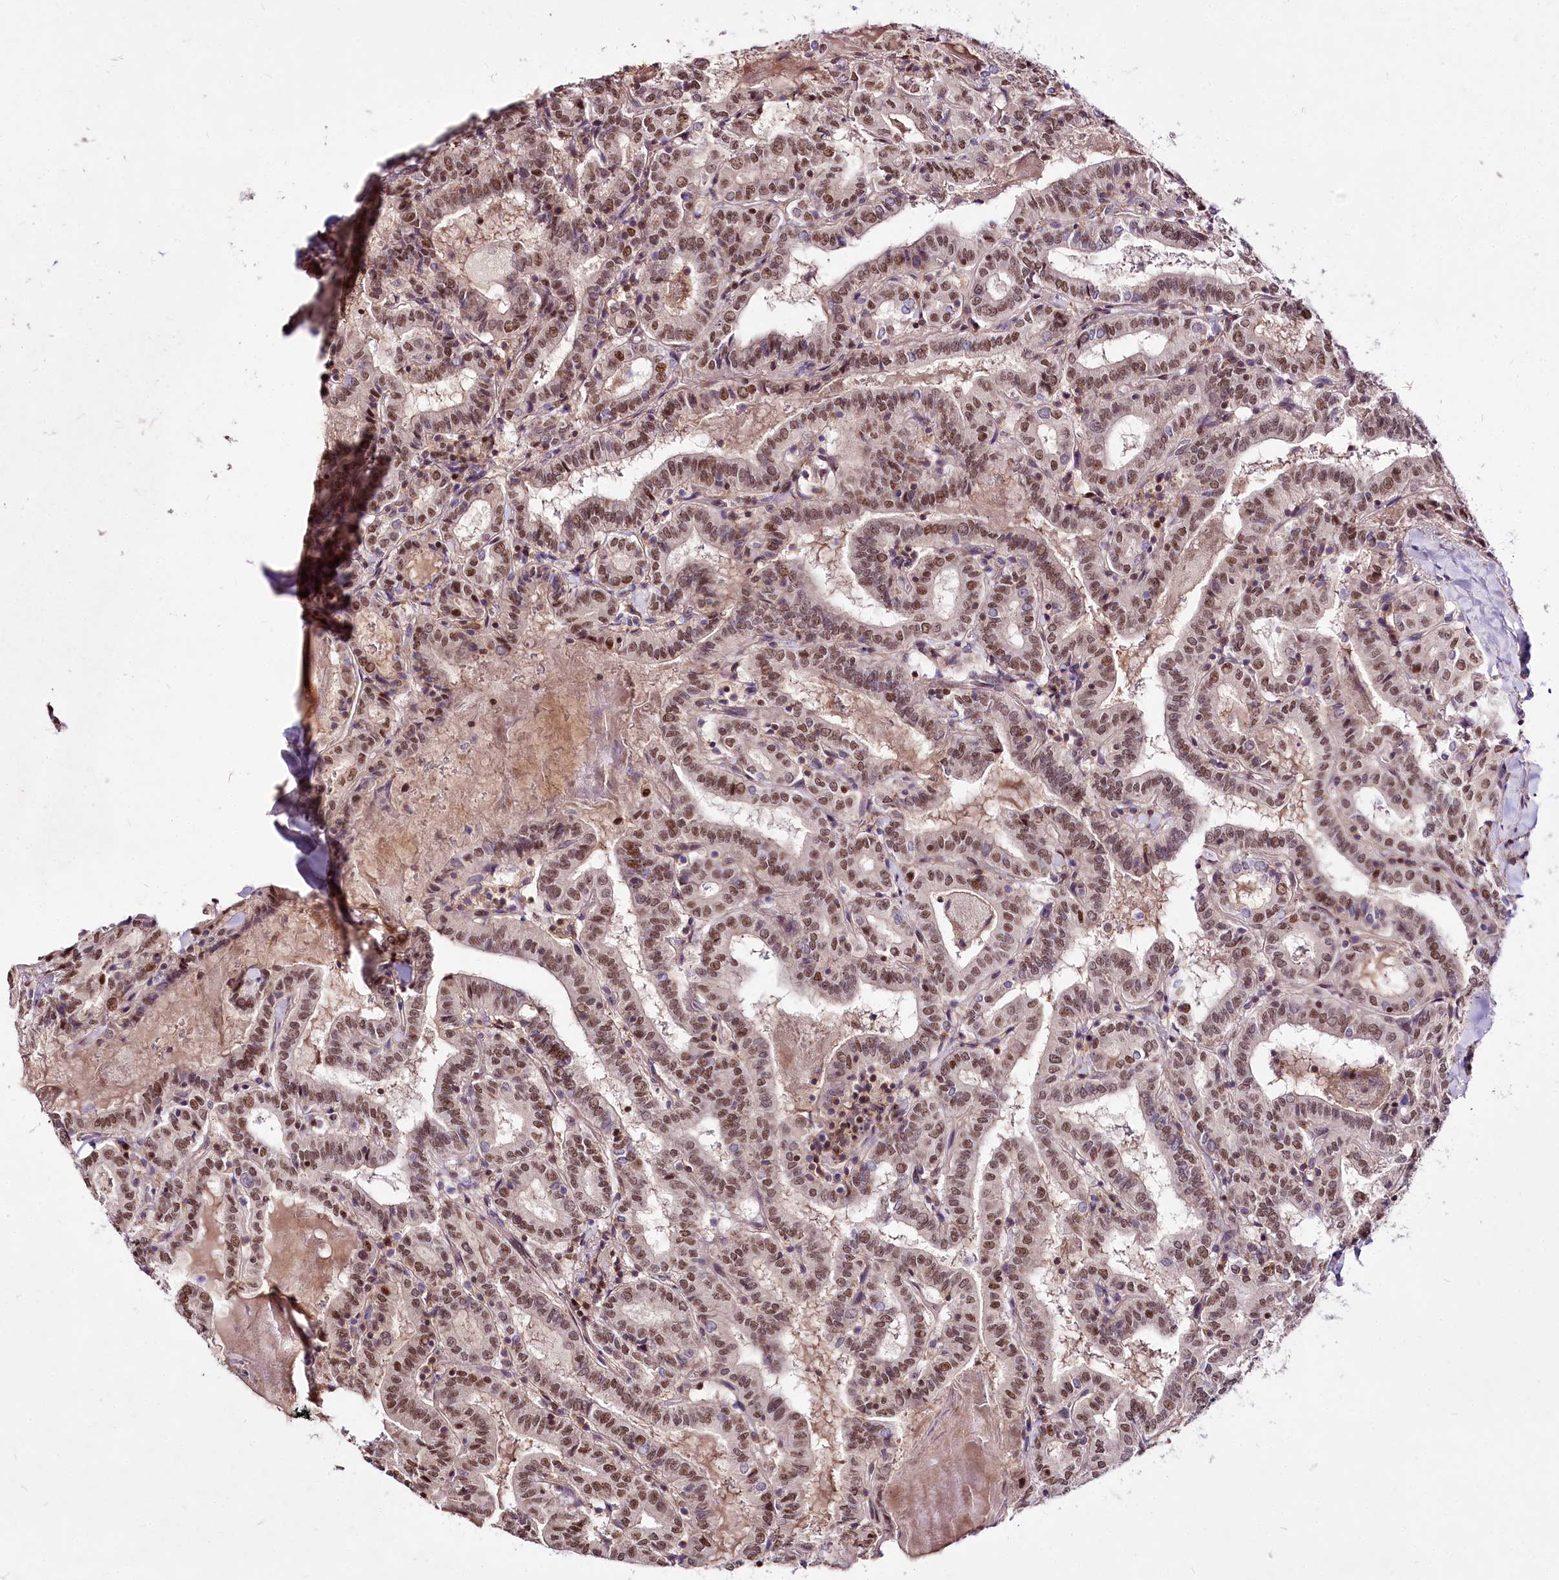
{"staining": {"intensity": "moderate", "quantity": ">75%", "location": "nuclear"}, "tissue": "thyroid cancer", "cell_type": "Tumor cells", "image_type": "cancer", "snomed": [{"axis": "morphology", "description": "Papillary adenocarcinoma, NOS"}, {"axis": "topography", "description": "Thyroid gland"}], "caption": "Thyroid cancer was stained to show a protein in brown. There is medium levels of moderate nuclear expression in approximately >75% of tumor cells. The staining was performed using DAB (3,3'-diaminobenzidine) to visualize the protein expression in brown, while the nuclei were stained in blue with hematoxylin (Magnification: 20x).", "gene": "POLA2", "patient": {"sex": "female", "age": 72}}